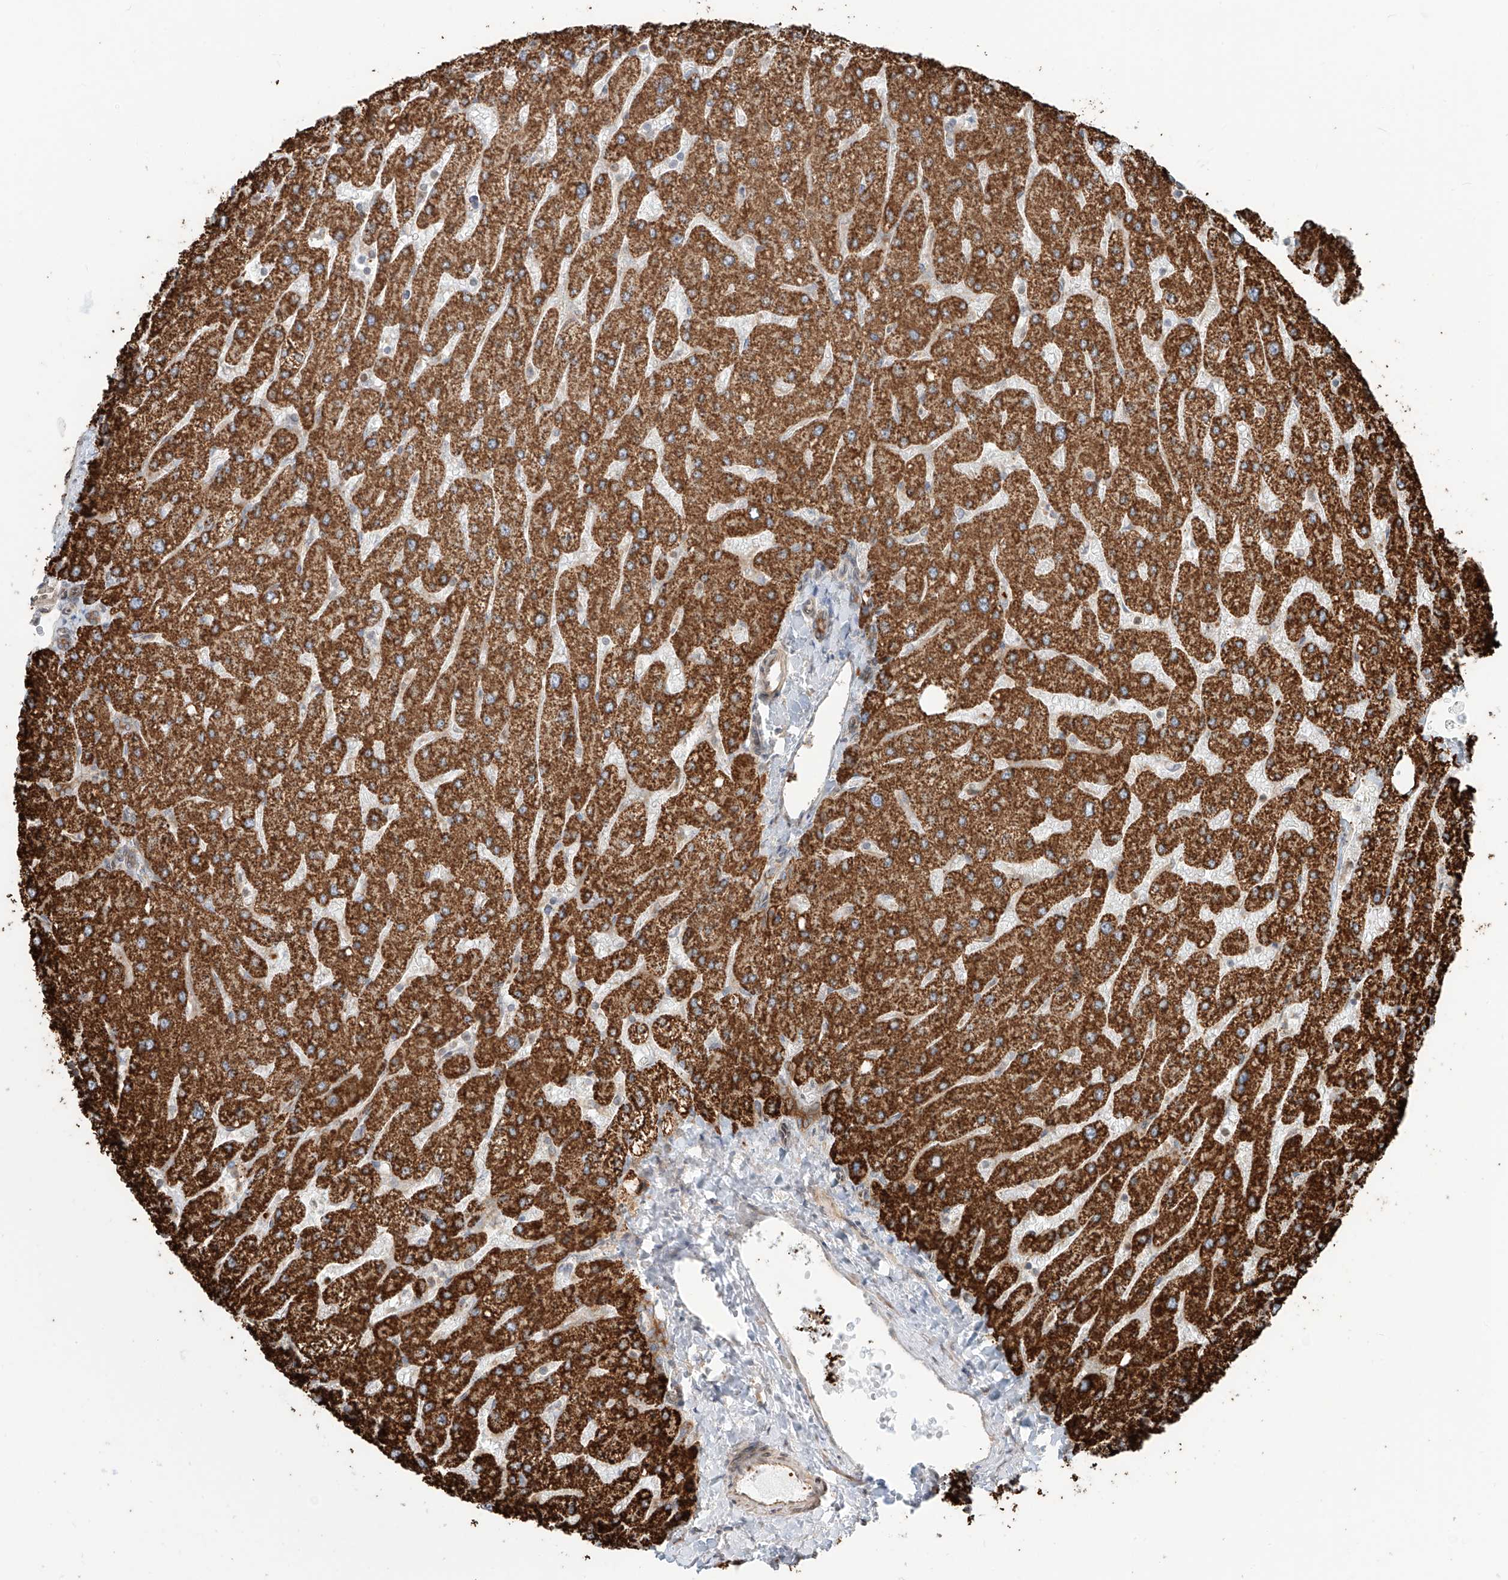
{"staining": {"intensity": "moderate", "quantity": ">75%", "location": "cytoplasmic/membranous"}, "tissue": "liver", "cell_type": "Cholangiocytes", "image_type": "normal", "snomed": [{"axis": "morphology", "description": "Normal tissue, NOS"}, {"axis": "topography", "description": "Liver"}], "caption": "A high-resolution micrograph shows IHC staining of normal liver, which exhibits moderate cytoplasmic/membranous positivity in about >75% of cholangiocytes.", "gene": "CEP162", "patient": {"sex": "male", "age": 55}}